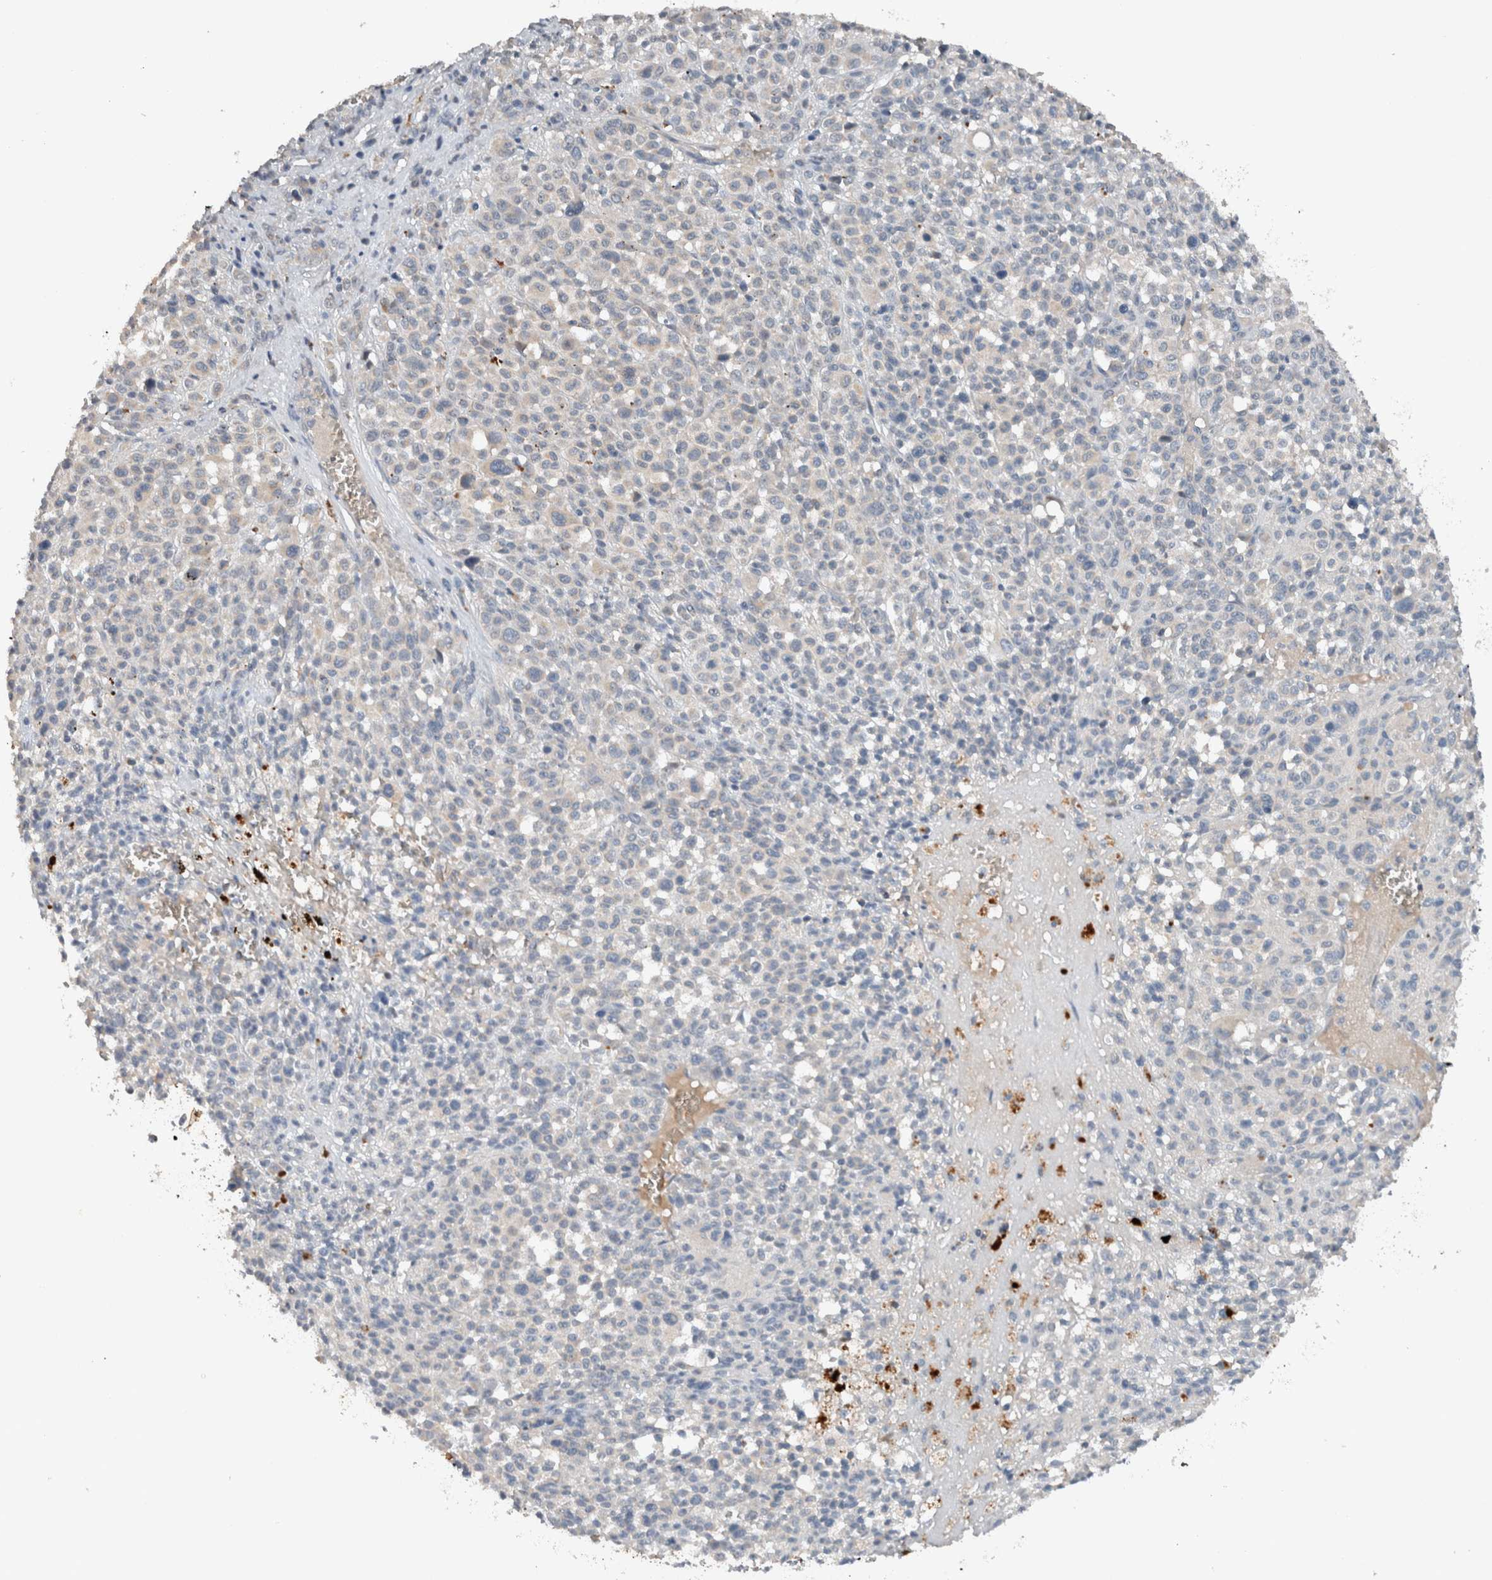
{"staining": {"intensity": "negative", "quantity": "none", "location": "none"}, "tissue": "melanoma", "cell_type": "Tumor cells", "image_type": "cancer", "snomed": [{"axis": "morphology", "description": "Malignant melanoma, Metastatic site"}, {"axis": "topography", "description": "Skin"}], "caption": "High power microscopy image of an immunohistochemistry (IHC) photomicrograph of malignant melanoma (metastatic site), revealing no significant positivity in tumor cells.", "gene": "UGCG", "patient": {"sex": "female", "age": 74}}